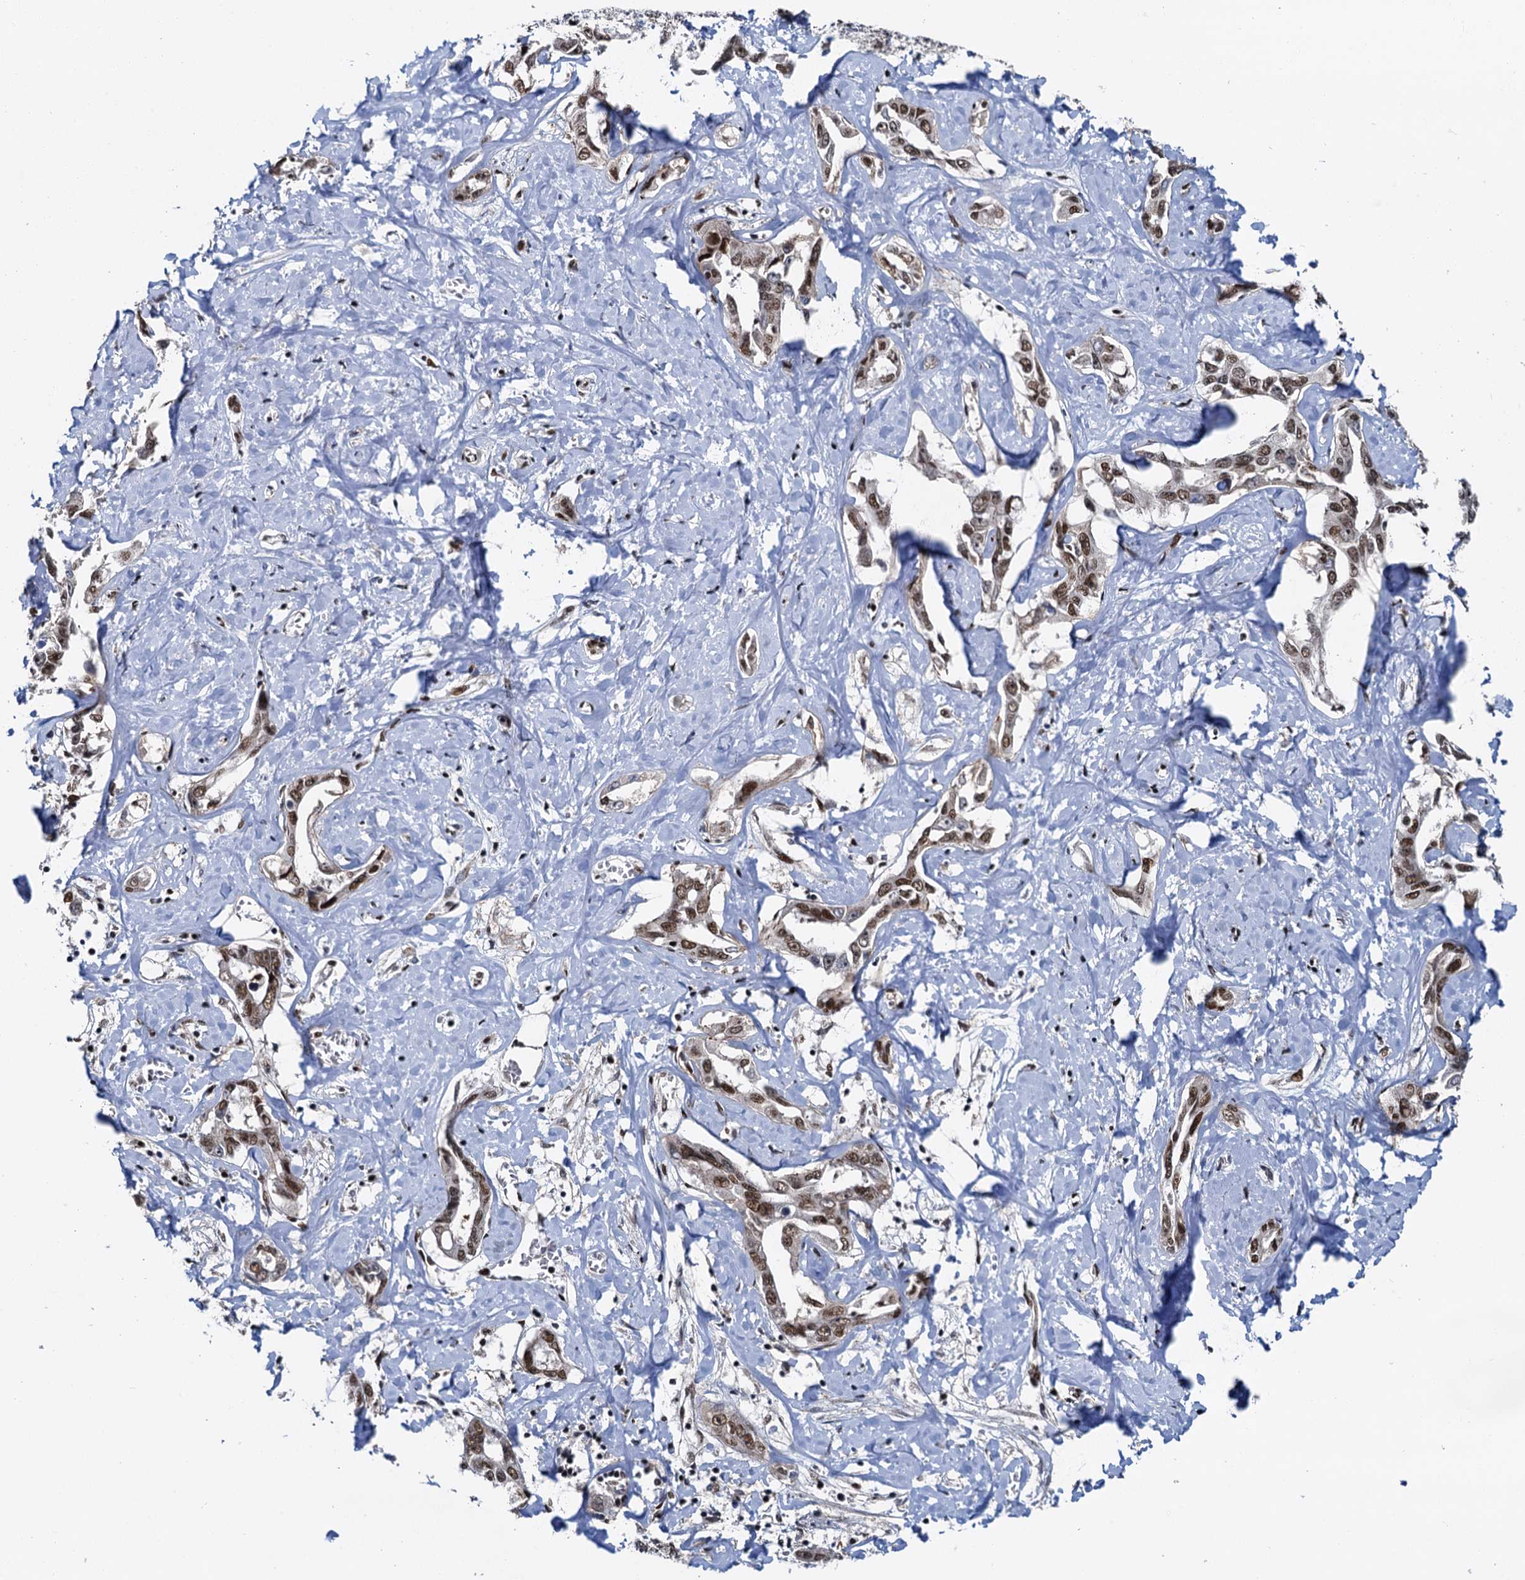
{"staining": {"intensity": "moderate", "quantity": ">75%", "location": "nuclear"}, "tissue": "liver cancer", "cell_type": "Tumor cells", "image_type": "cancer", "snomed": [{"axis": "morphology", "description": "Cholangiocarcinoma"}, {"axis": "topography", "description": "Liver"}], "caption": "A photomicrograph showing moderate nuclear expression in about >75% of tumor cells in cholangiocarcinoma (liver), as visualized by brown immunohistochemical staining.", "gene": "RUFY2", "patient": {"sex": "male", "age": 59}}